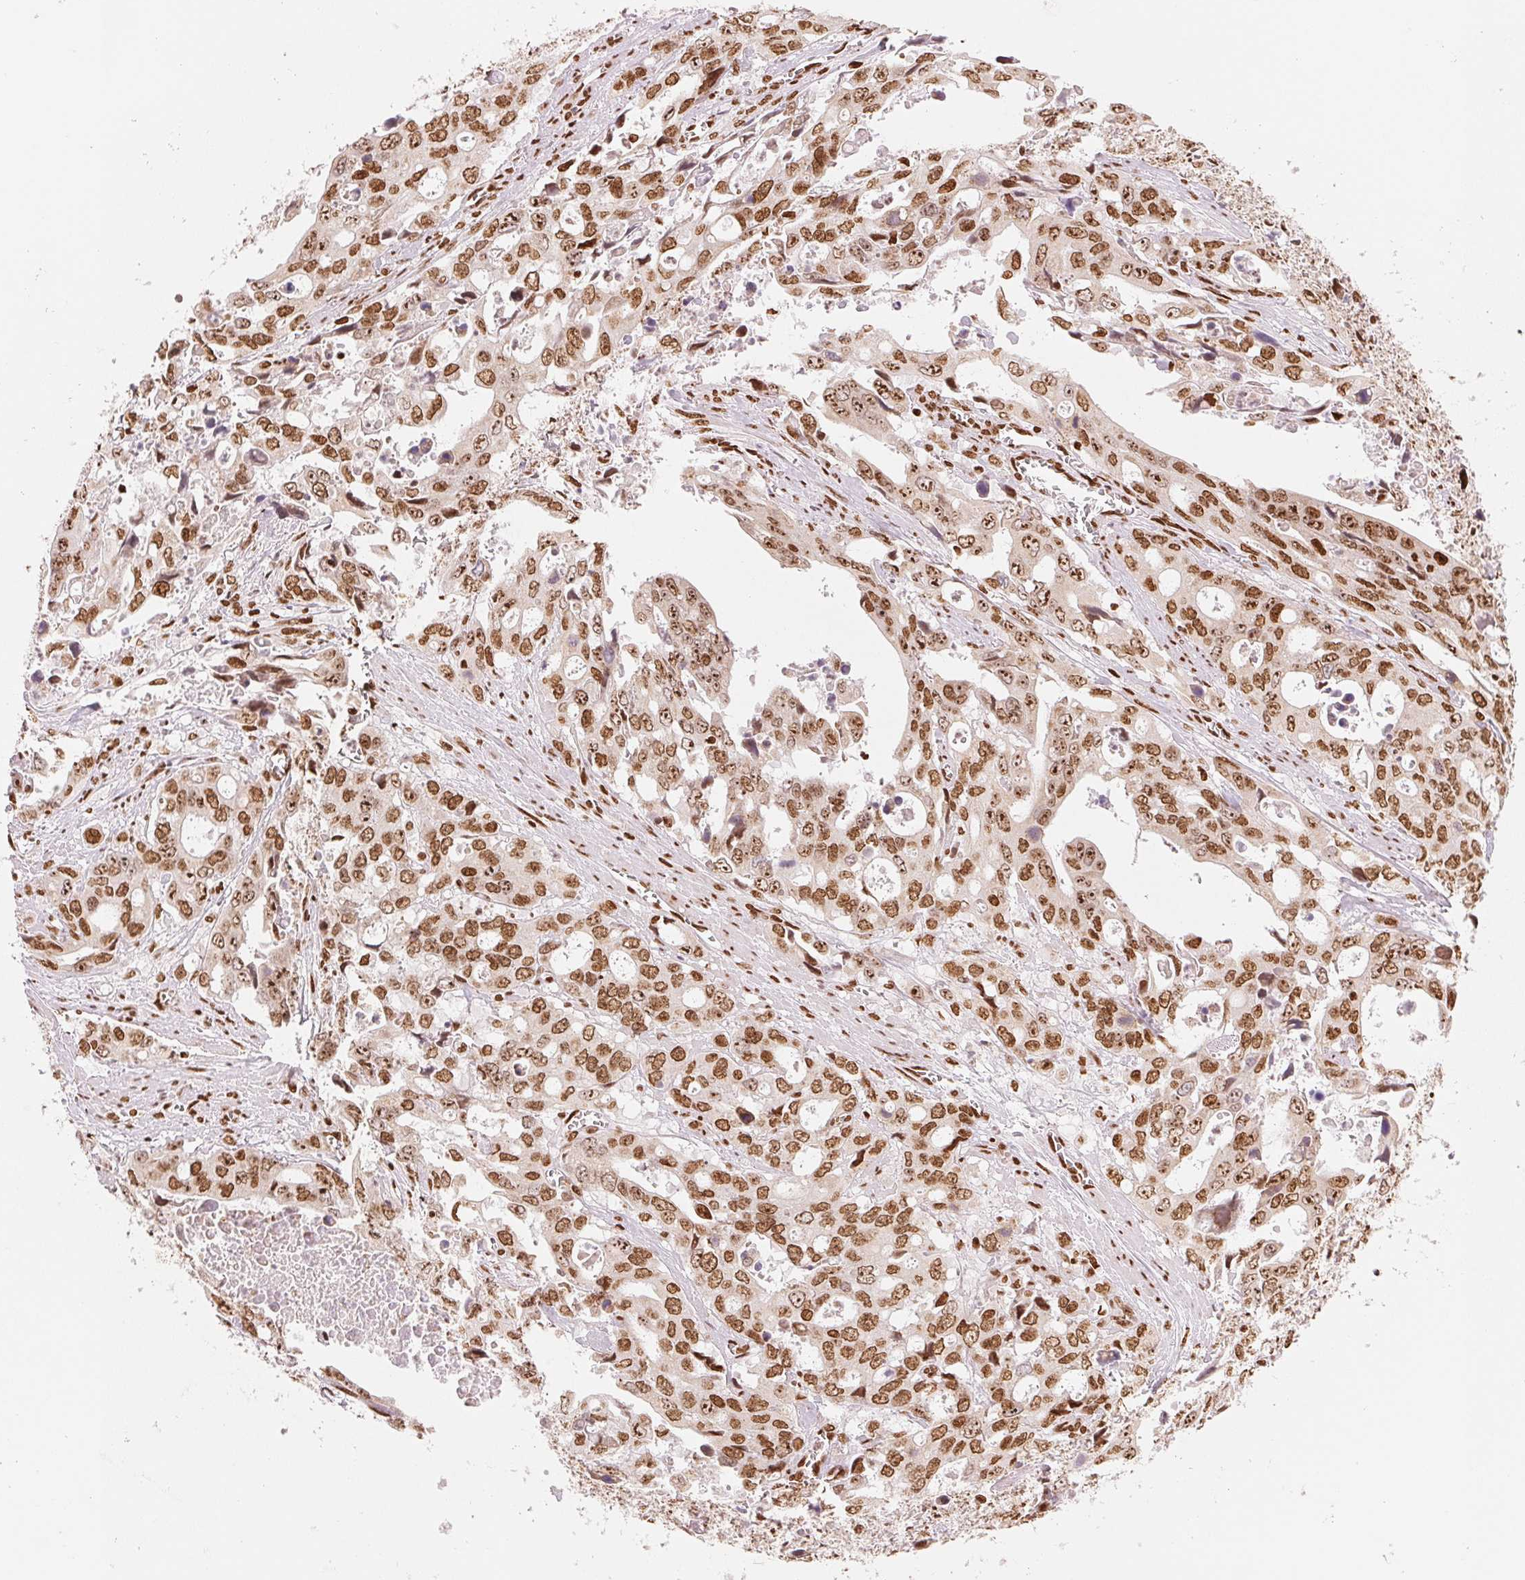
{"staining": {"intensity": "moderate", "quantity": ">75%", "location": "nuclear"}, "tissue": "stomach cancer", "cell_type": "Tumor cells", "image_type": "cancer", "snomed": [{"axis": "morphology", "description": "Adenocarcinoma, NOS"}, {"axis": "topography", "description": "Stomach, upper"}], "caption": "IHC (DAB (3,3'-diaminobenzidine)) staining of stomach cancer (adenocarcinoma) reveals moderate nuclear protein positivity in about >75% of tumor cells.", "gene": "NXF1", "patient": {"sex": "male", "age": 74}}